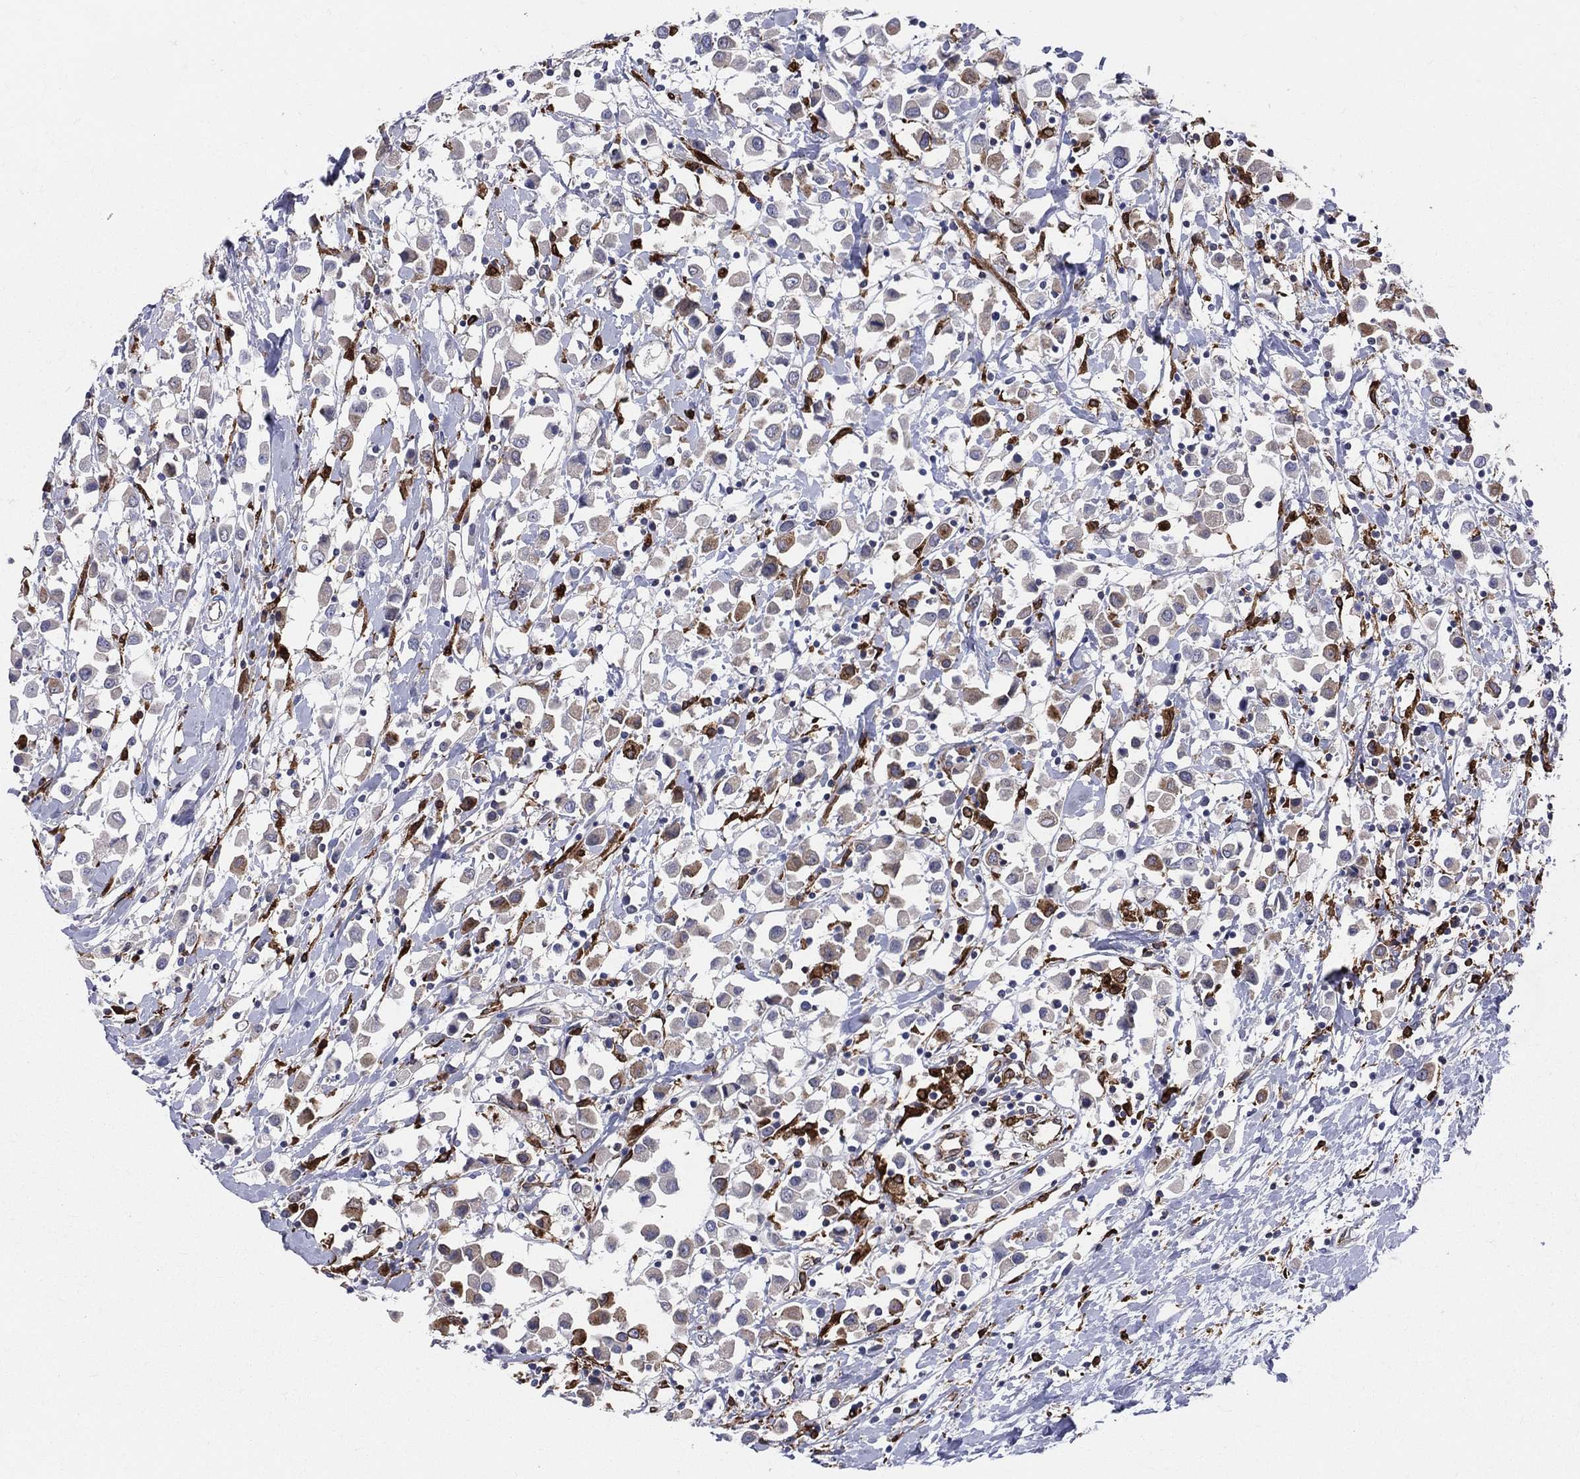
{"staining": {"intensity": "moderate", "quantity": ">75%", "location": "cytoplasmic/membranous"}, "tissue": "breast cancer", "cell_type": "Tumor cells", "image_type": "cancer", "snomed": [{"axis": "morphology", "description": "Duct carcinoma"}, {"axis": "topography", "description": "Breast"}], "caption": "The histopathology image shows a brown stain indicating the presence of a protein in the cytoplasmic/membranous of tumor cells in breast cancer.", "gene": "CD74", "patient": {"sex": "female", "age": 61}}